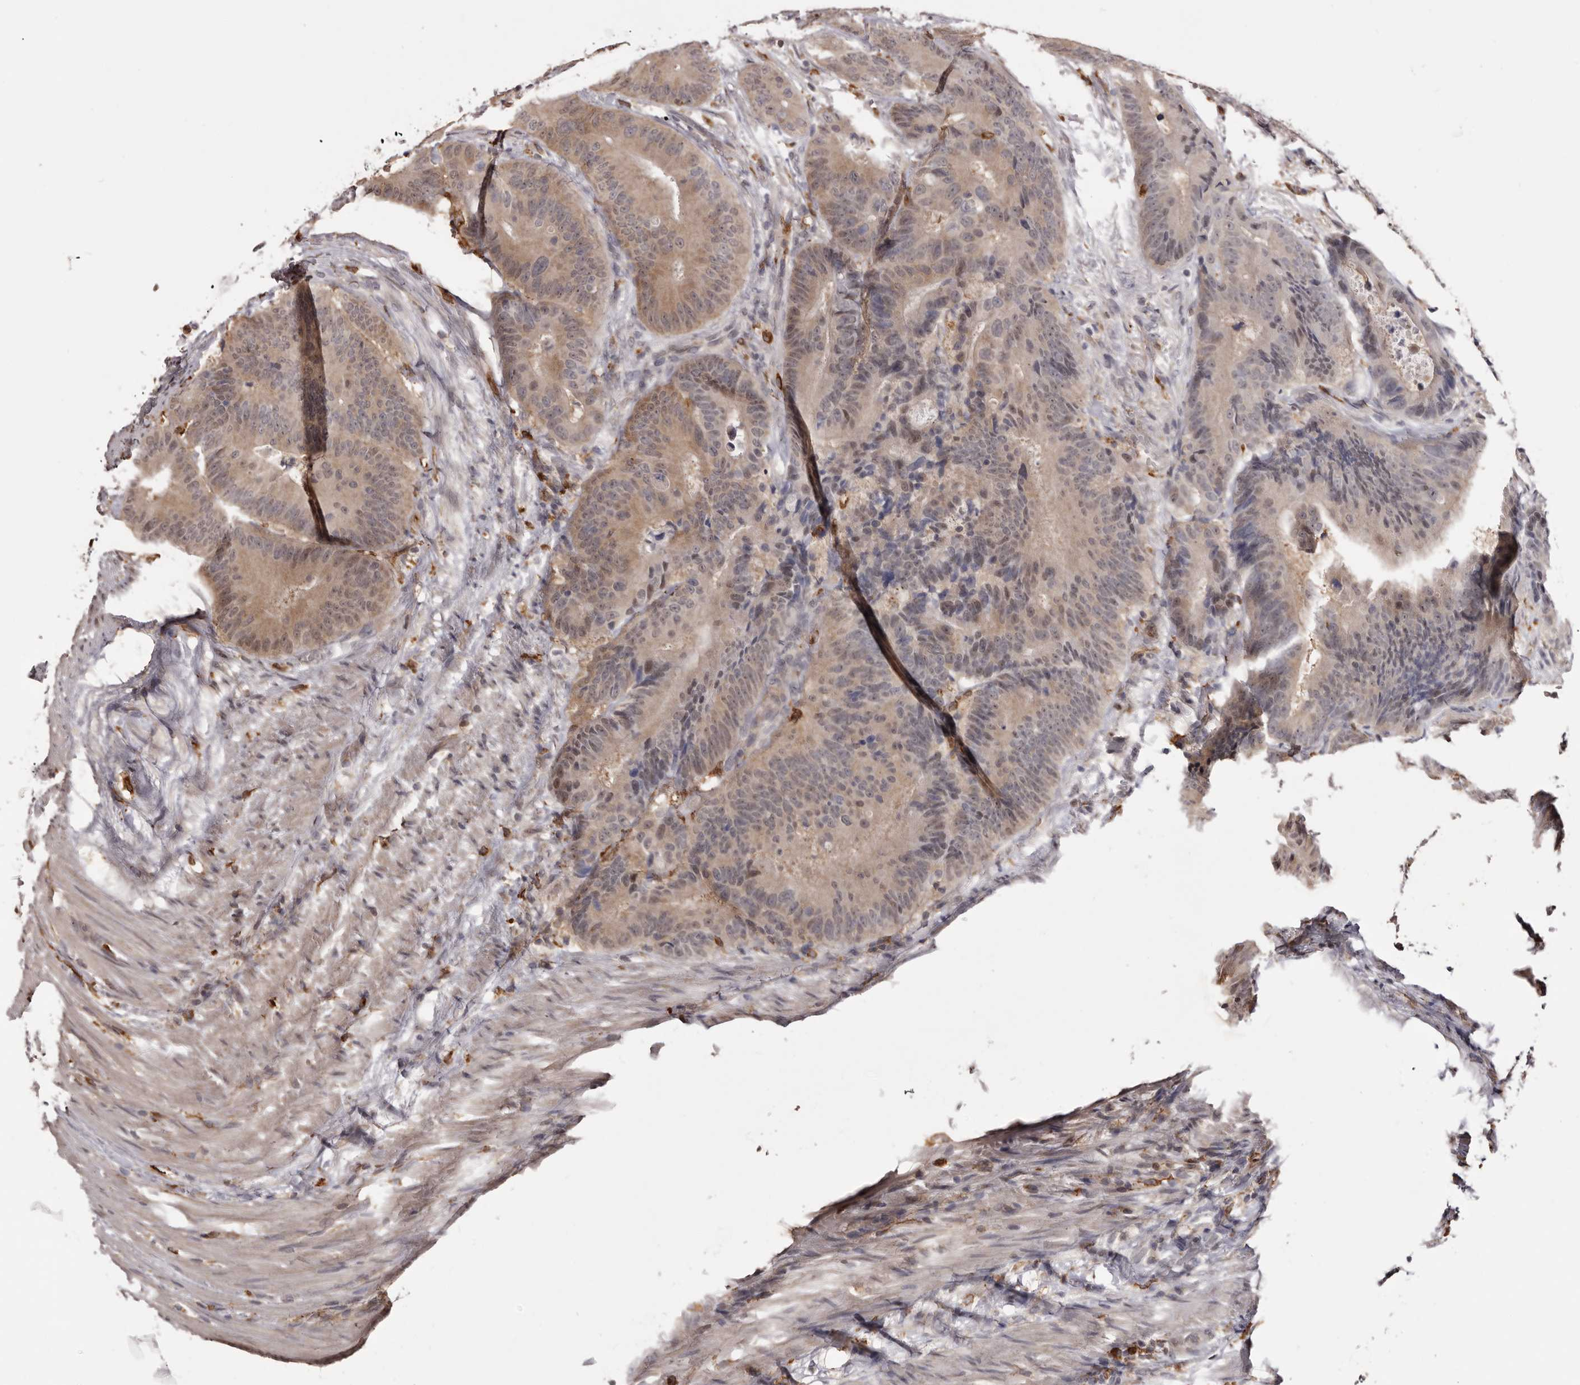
{"staining": {"intensity": "weak", "quantity": "25%-75%", "location": "cytoplasmic/membranous"}, "tissue": "colorectal cancer", "cell_type": "Tumor cells", "image_type": "cancer", "snomed": [{"axis": "morphology", "description": "Adenocarcinoma, NOS"}, {"axis": "topography", "description": "Colon"}], "caption": "Protein expression analysis of human colorectal cancer reveals weak cytoplasmic/membranous positivity in about 25%-75% of tumor cells.", "gene": "TNNI1", "patient": {"sex": "male", "age": 83}}